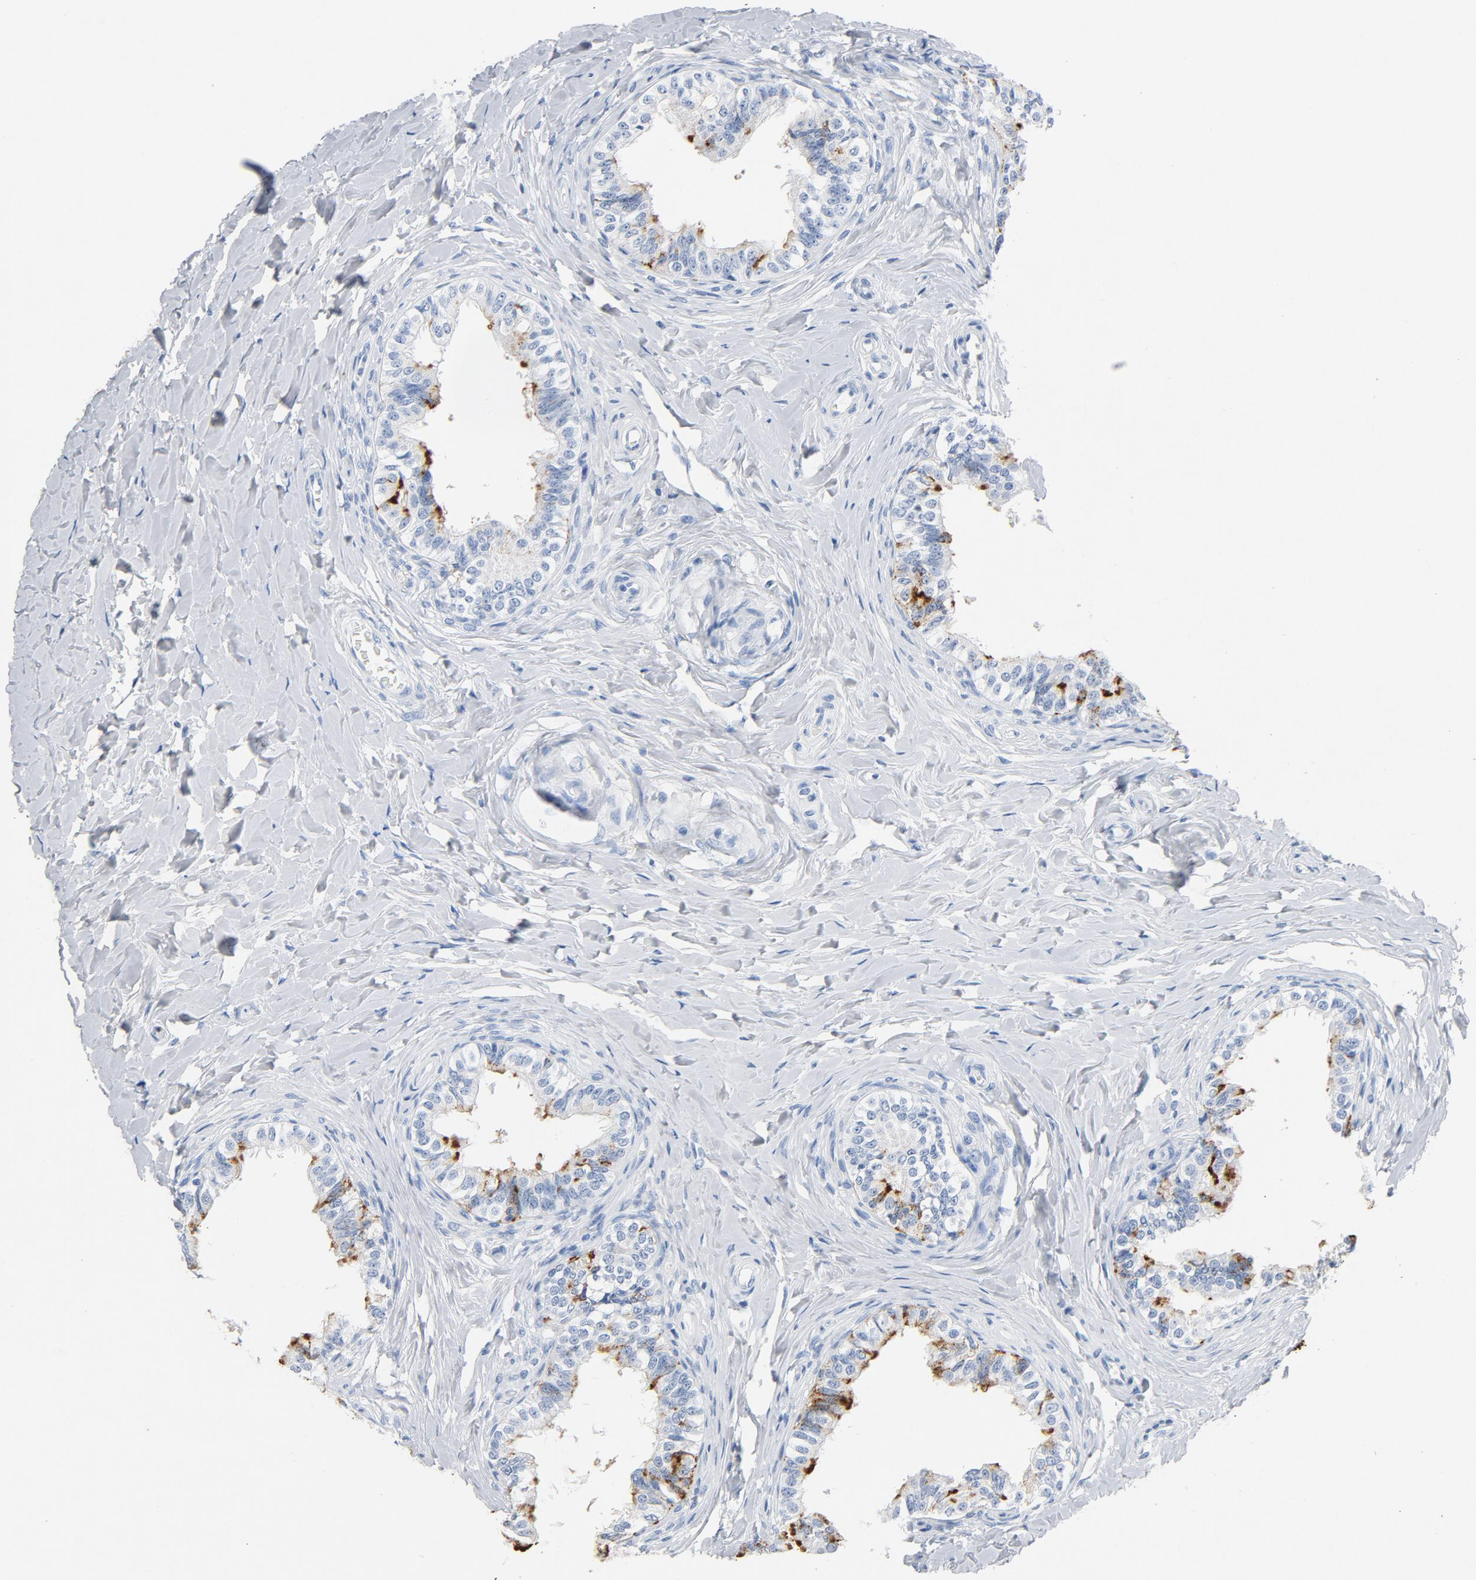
{"staining": {"intensity": "strong", "quantity": "25%-75%", "location": "cytoplasmic/membranous"}, "tissue": "epididymis", "cell_type": "Glandular cells", "image_type": "normal", "snomed": [{"axis": "morphology", "description": "Normal tissue, NOS"}, {"axis": "topography", "description": "Soft tissue"}, {"axis": "topography", "description": "Epididymis"}], "caption": "Immunohistochemistry of benign epididymis exhibits high levels of strong cytoplasmic/membranous expression in about 25%-75% of glandular cells.", "gene": "PTPRB", "patient": {"sex": "male", "age": 26}}